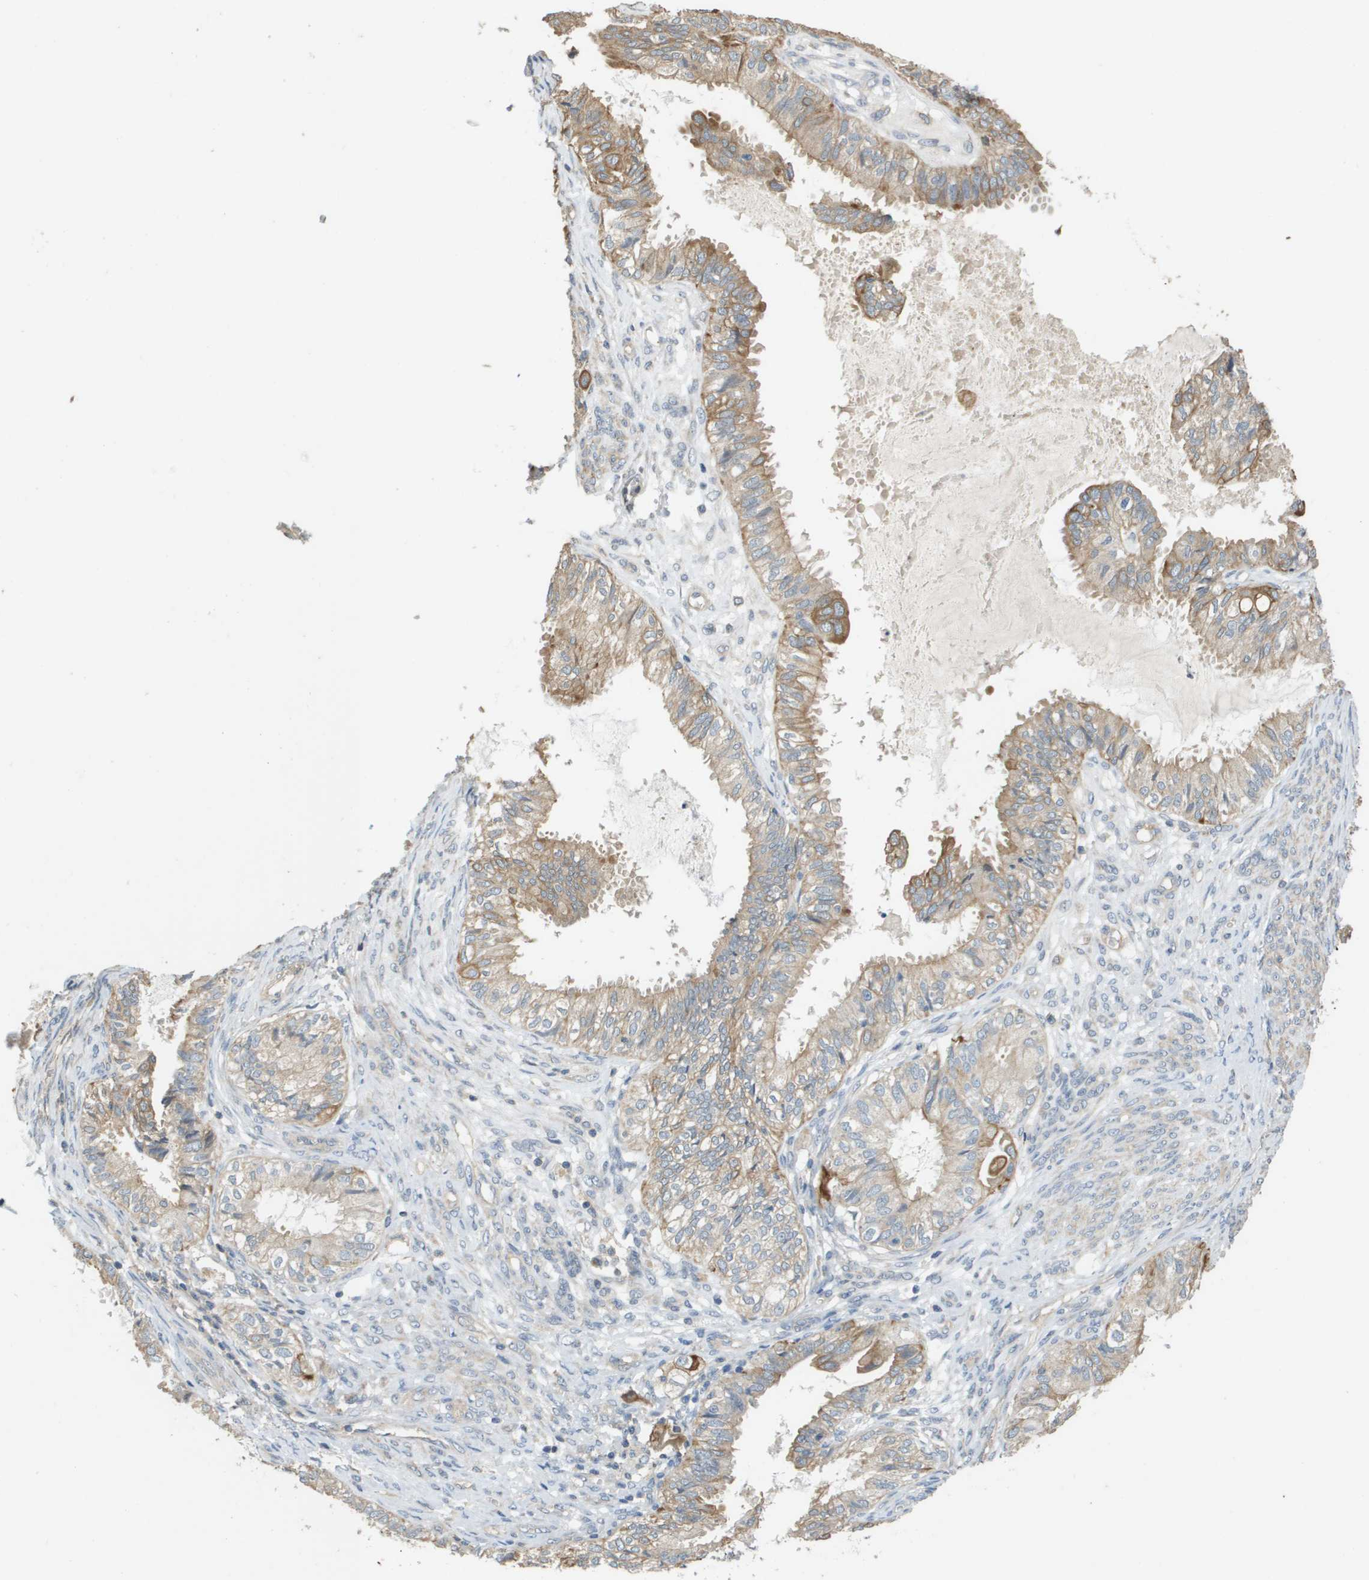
{"staining": {"intensity": "moderate", "quantity": "25%-75%", "location": "cytoplasmic/membranous"}, "tissue": "cervical cancer", "cell_type": "Tumor cells", "image_type": "cancer", "snomed": [{"axis": "morphology", "description": "Normal tissue, NOS"}, {"axis": "morphology", "description": "Adenocarcinoma, NOS"}, {"axis": "topography", "description": "Cervix"}, {"axis": "topography", "description": "Endometrium"}], "caption": "Moderate cytoplasmic/membranous positivity is appreciated in approximately 25%-75% of tumor cells in adenocarcinoma (cervical). Immunohistochemistry (ihc) stains the protein in brown and the nuclei are stained blue.", "gene": "KRT23", "patient": {"sex": "female", "age": 86}}